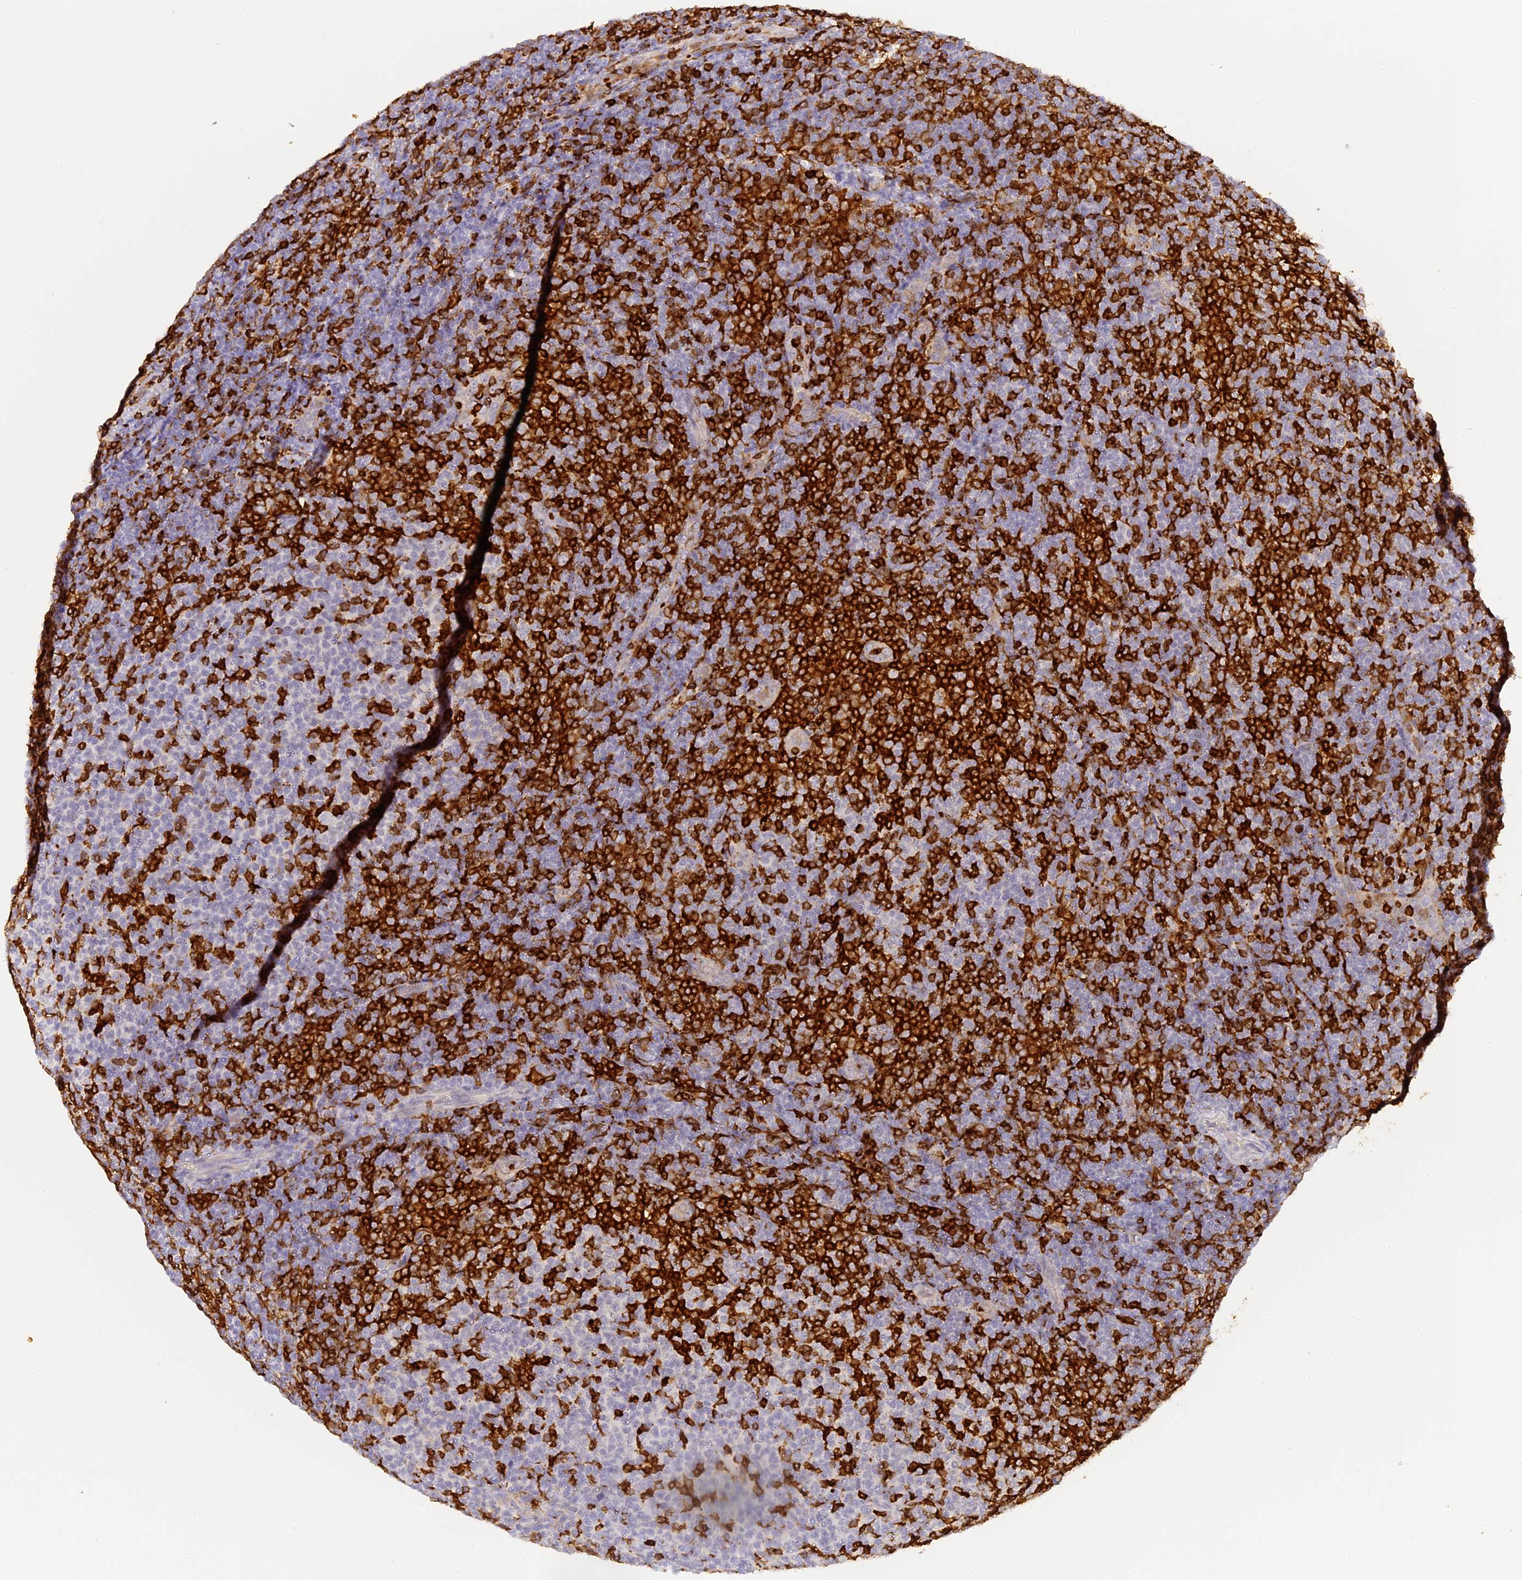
{"staining": {"intensity": "strong", "quantity": "25%-75%", "location": "cytoplasmic/membranous"}, "tissue": "lymphoma", "cell_type": "Tumor cells", "image_type": "cancer", "snomed": [{"axis": "morphology", "description": "Malignant lymphoma, non-Hodgkin's type, Low grade"}, {"axis": "topography", "description": "Lymph node"}], "caption": "The immunohistochemical stain labels strong cytoplasmic/membranous expression in tumor cells of lymphoma tissue.", "gene": "FYB1", "patient": {"sex": "male", "age": 66}}